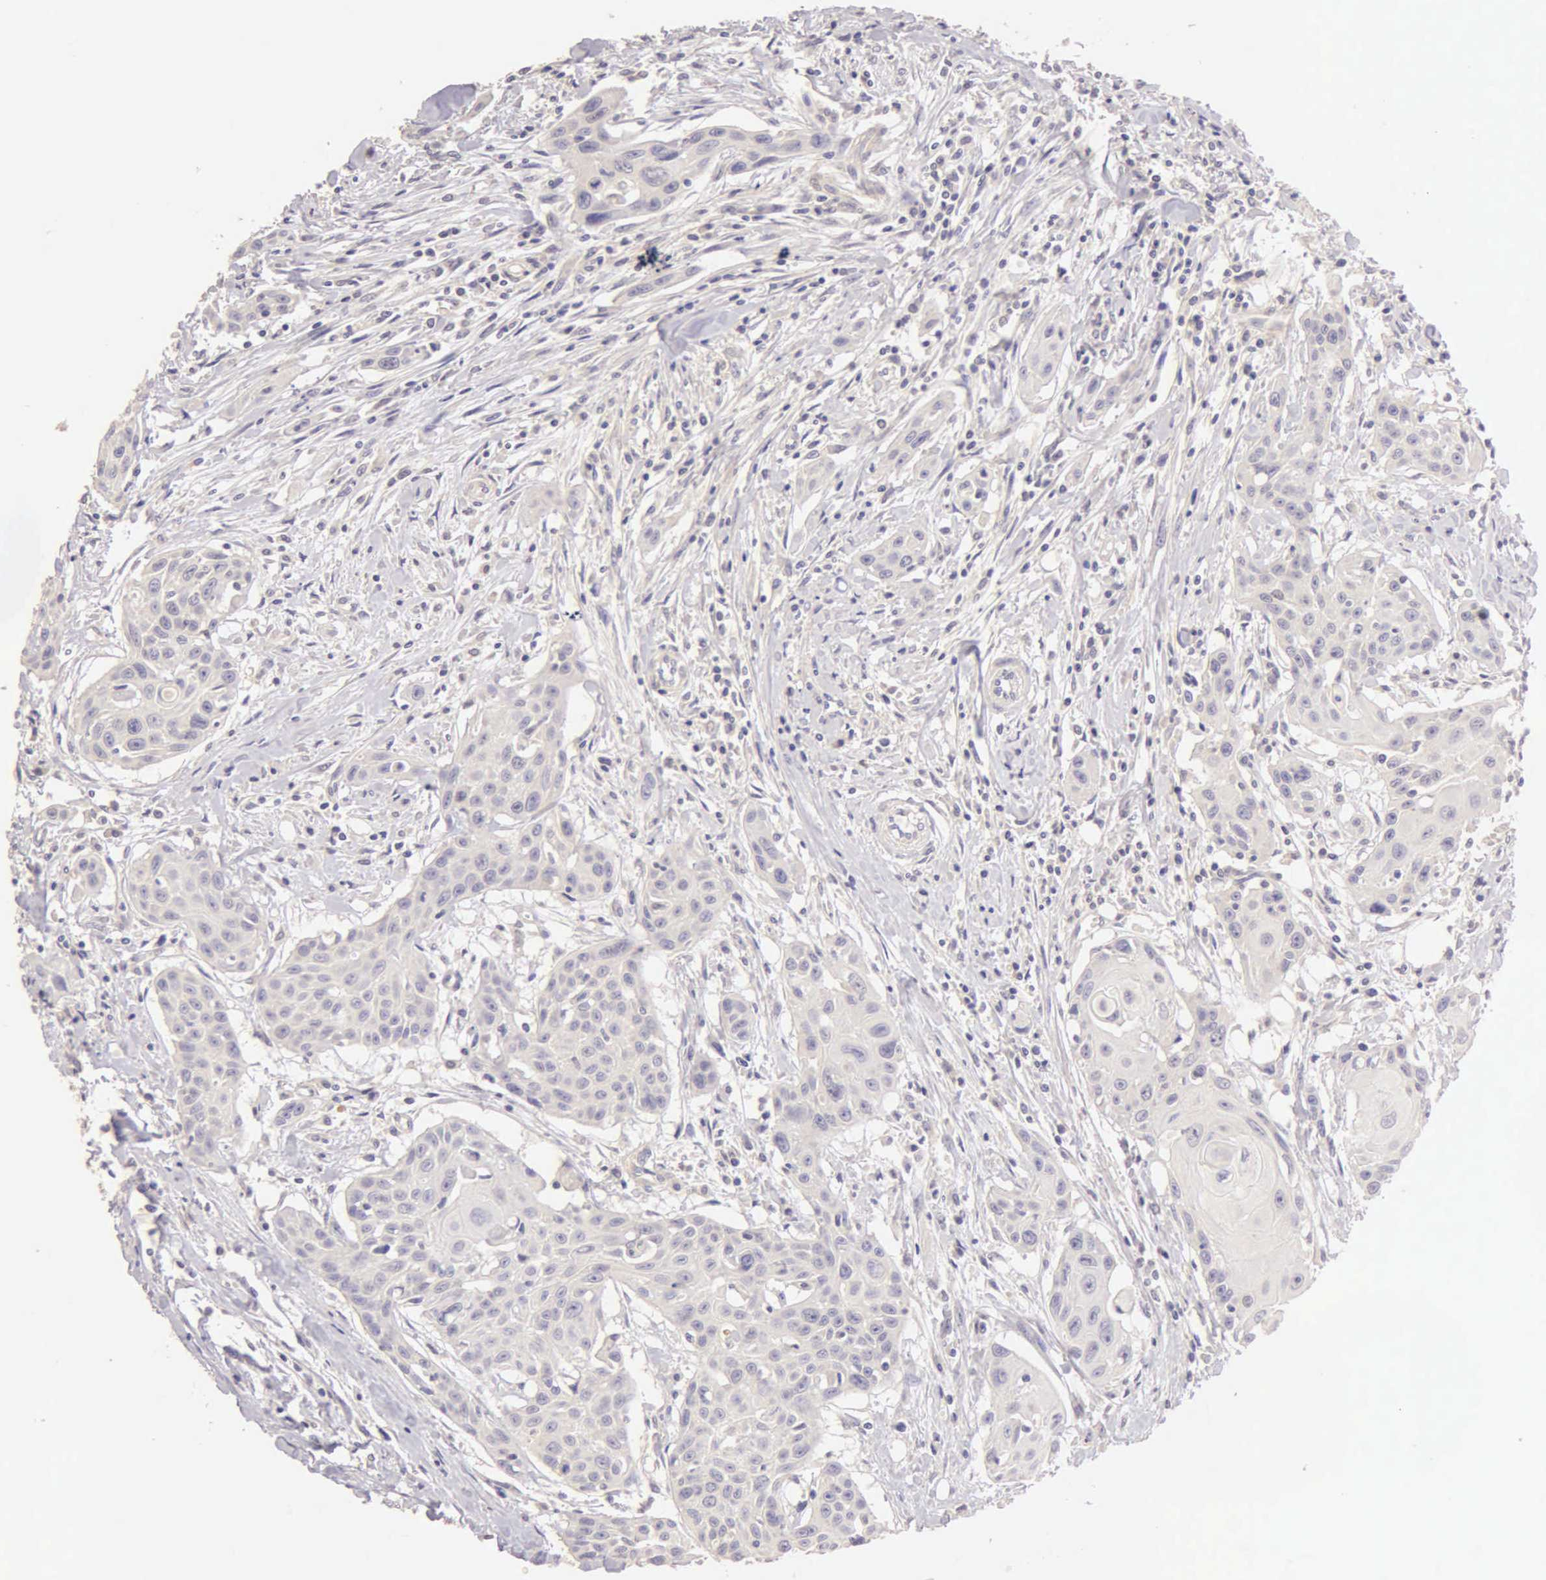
{"staining": {"intensity": "negative", "quantity": "none", "location": "none"}, "tissue": "head and neck cancer", "cell_type": "Tumor cells", "image_type": "cancer", "snomed": [{"axis": "morphology", "description": "Squamous cell carcinoma, NOS"}, {"axis": "morphology", "description": "Squamous cell carcinoma, metastatic, NOS"}, {"axis": "topography", "description": "Lymph node"}, {"axis": "topography", "description": "Salivary gland"}, {"axis": "topography", "description": "Head-Neck"}], "caption": "Histopathology image shows no protein staining in tumor cells of head and neck cancer (metastatic squamous cell carcinoma) tissue.", "gene": "ESR1", "patient": {"sex": "female", "age": 74}}